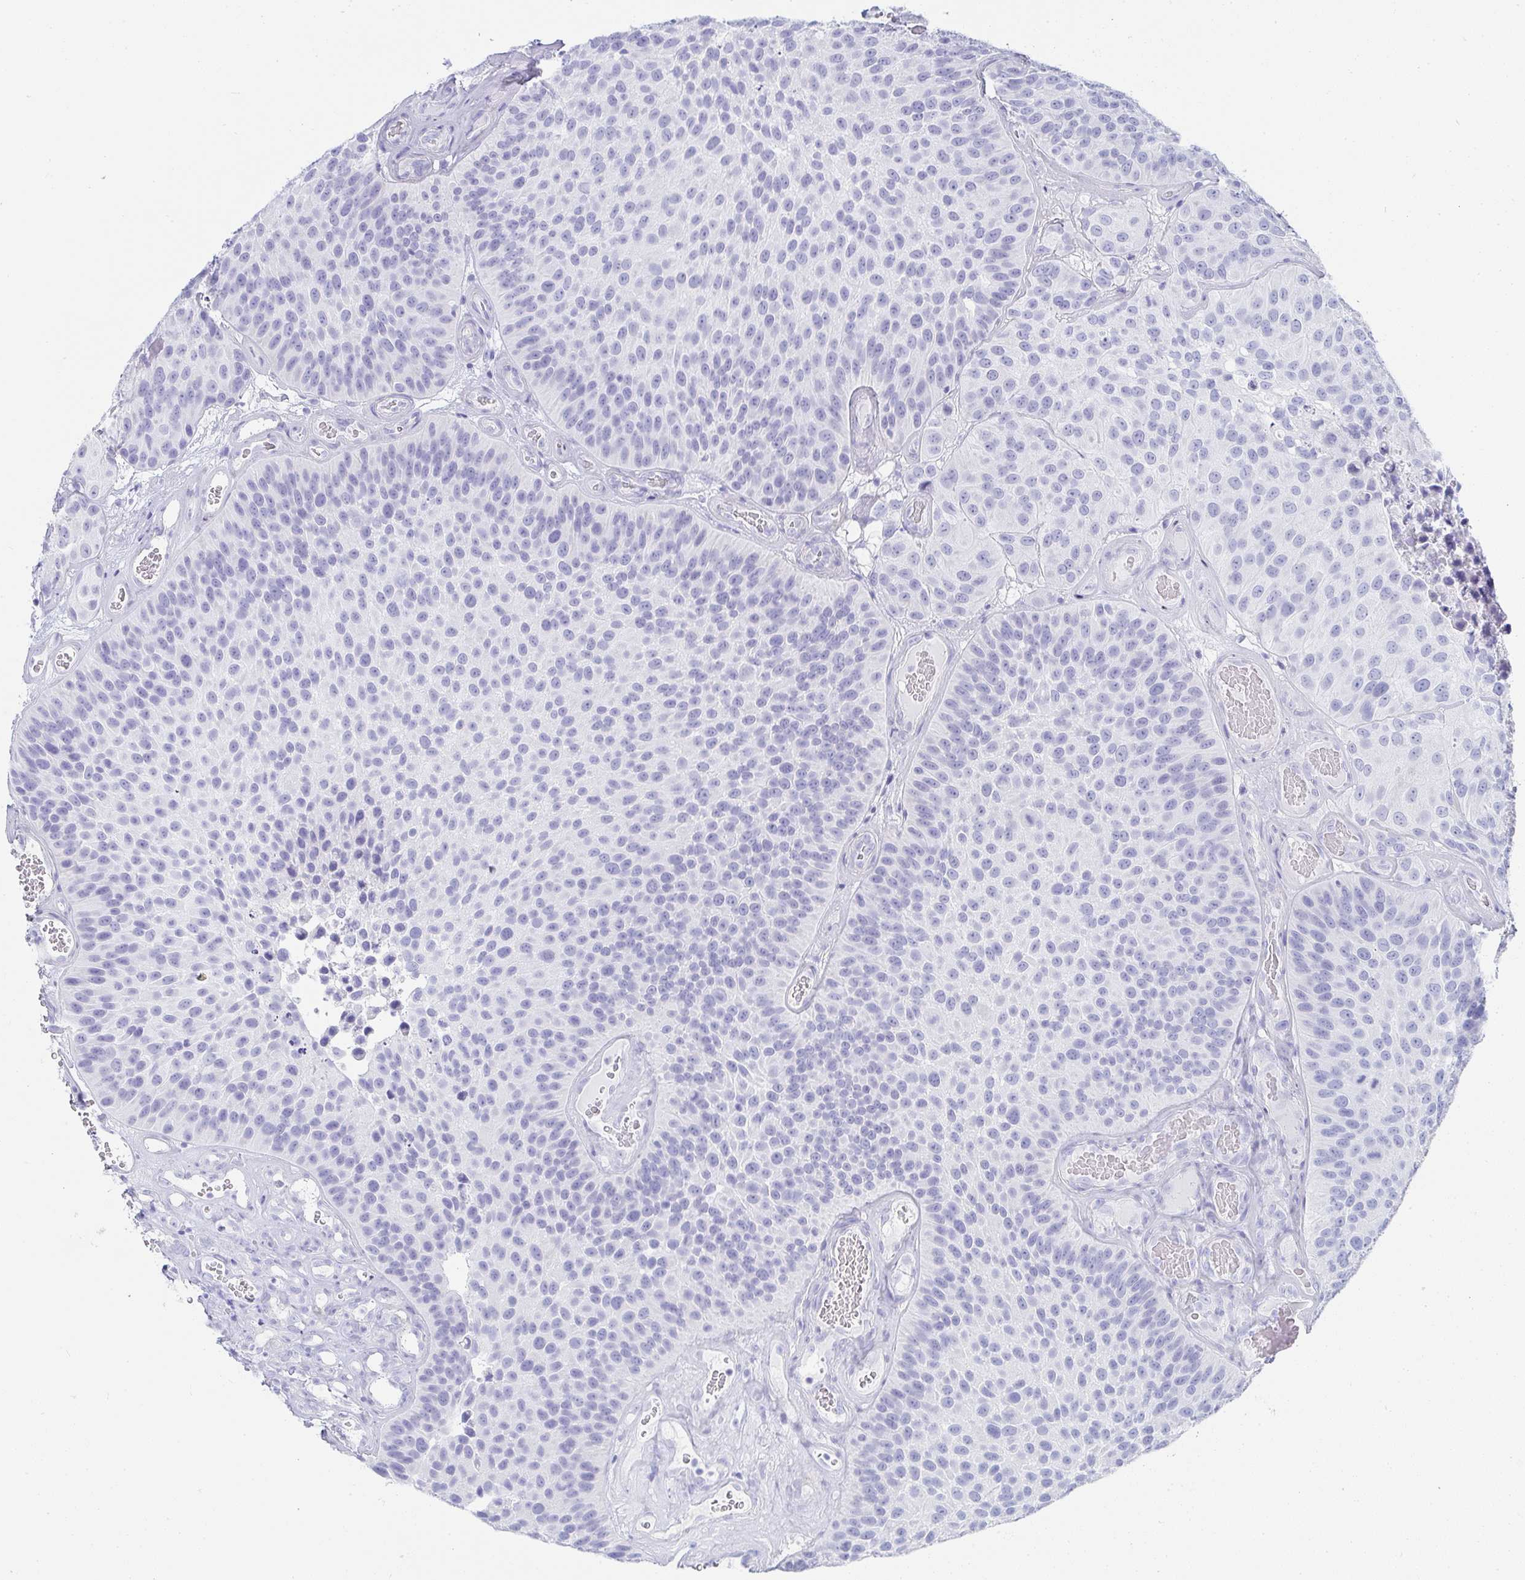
{"staining": {"intensity": "negative", "quantity": "none", "location": "none"}, "tissue": "urothelial cancer", "cell_type": "Tumor cells", "image_type": "cancer", "snomed": [{"axis": "morphology", "description": "Urothelial carcinoma, Low grade"}, {"axis": "topography", "description": "Urinary bladder"}], "caption": "Immunohistochemical staining of human urothelial carcinoma (low-grade) displays no significant positivity in tumor cells. The staining is performed using DAB brown chromogen with nuclei counter-stained in using hematoxylin.", "gene": "PRND", "patient": {"sex": "male", "age": 76}}